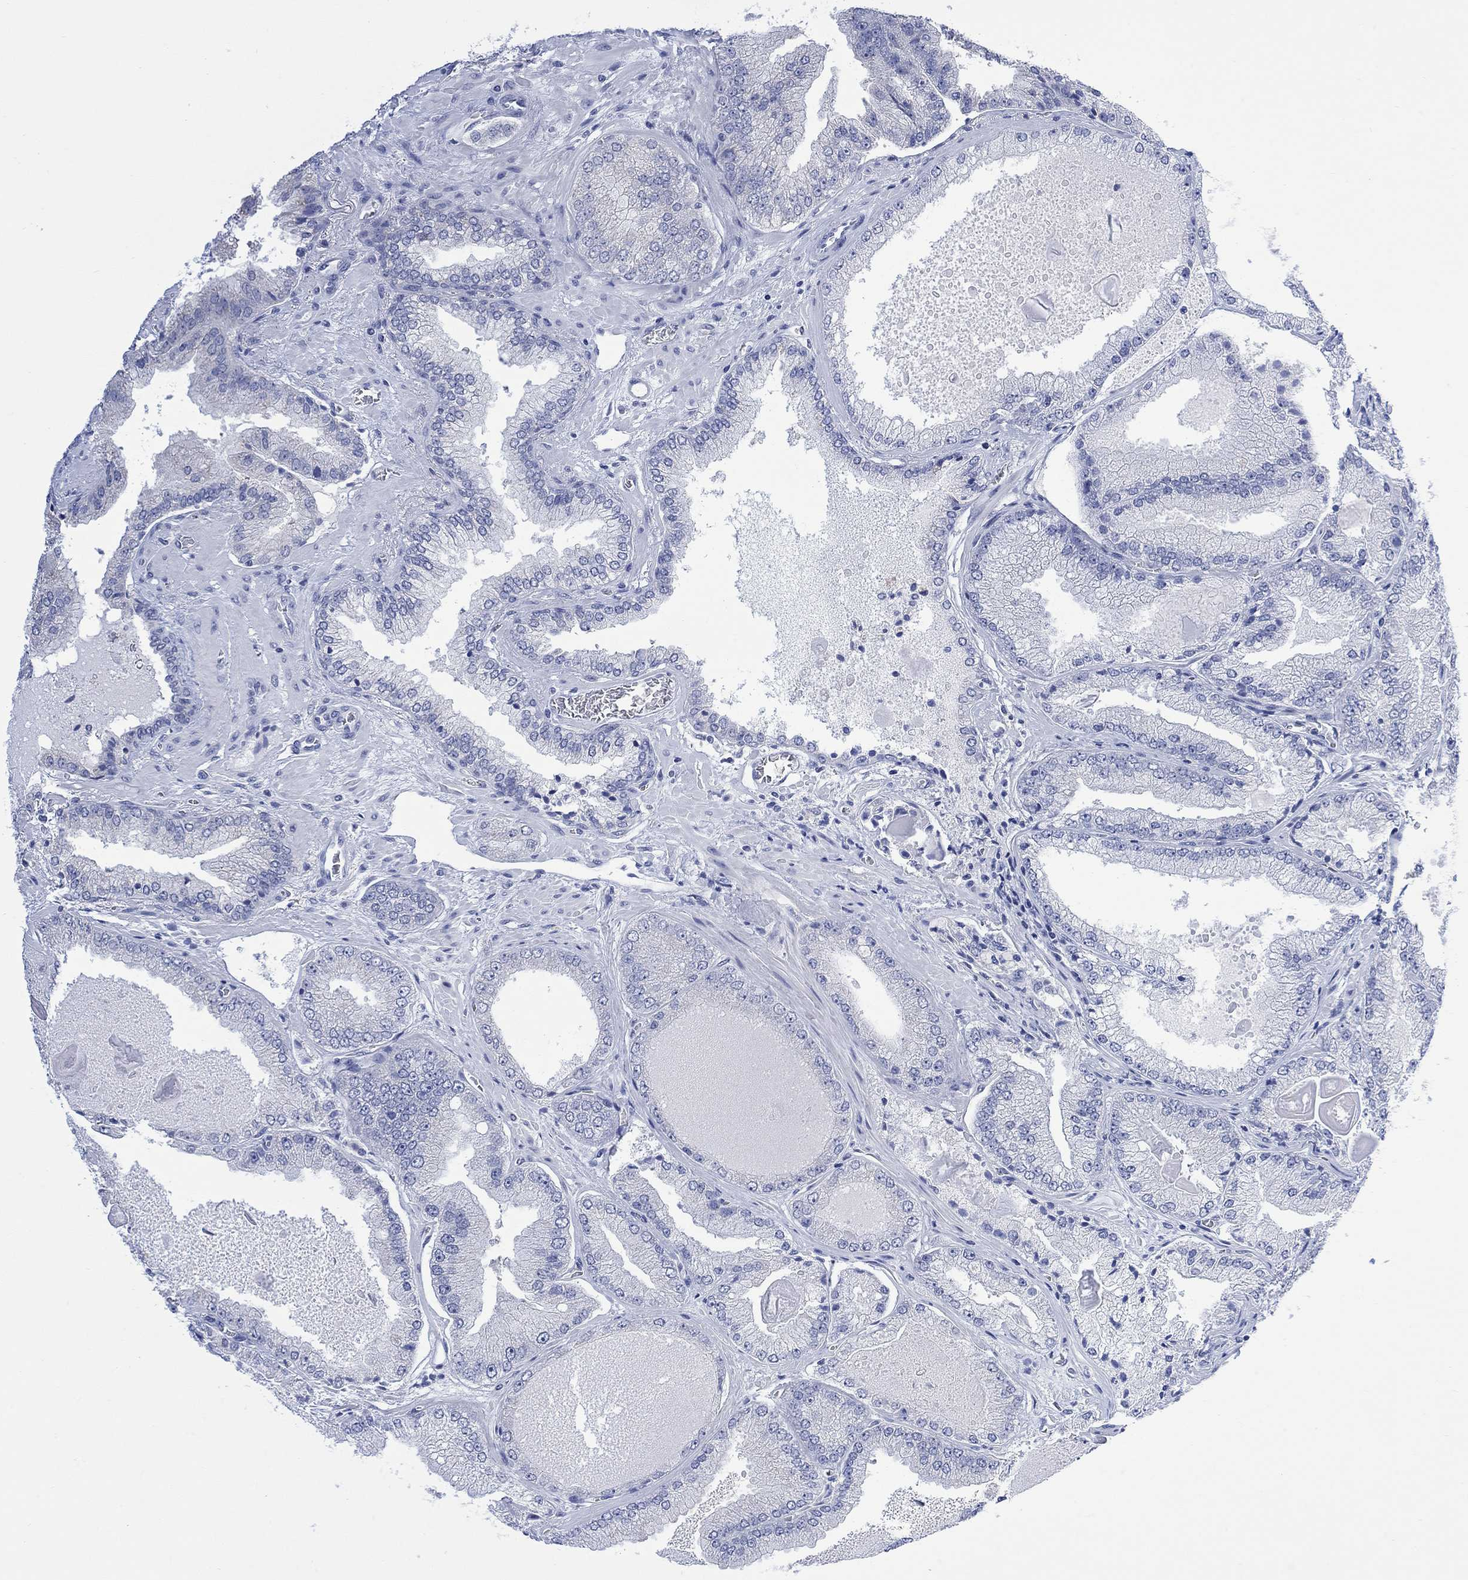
{"staining": {"intensity": "negative", "quantity": "none", "location": "none"}, "tissue": "prostate cancer", "cell_type": "Tumor cells", "image_type": "cancer", "snomed": [{"axis": "morphology", "description": "Adenocarcinoma, Low grade"}, {"axis": "topography", "description": "Prostate"}], "caption": "Photomicrograph shows no significant protein positivity in tumor cells of prostate adenocarcinoma (low-grade).", "gene": "FBP2", "patient": {"sex": "male", "age": 72}}